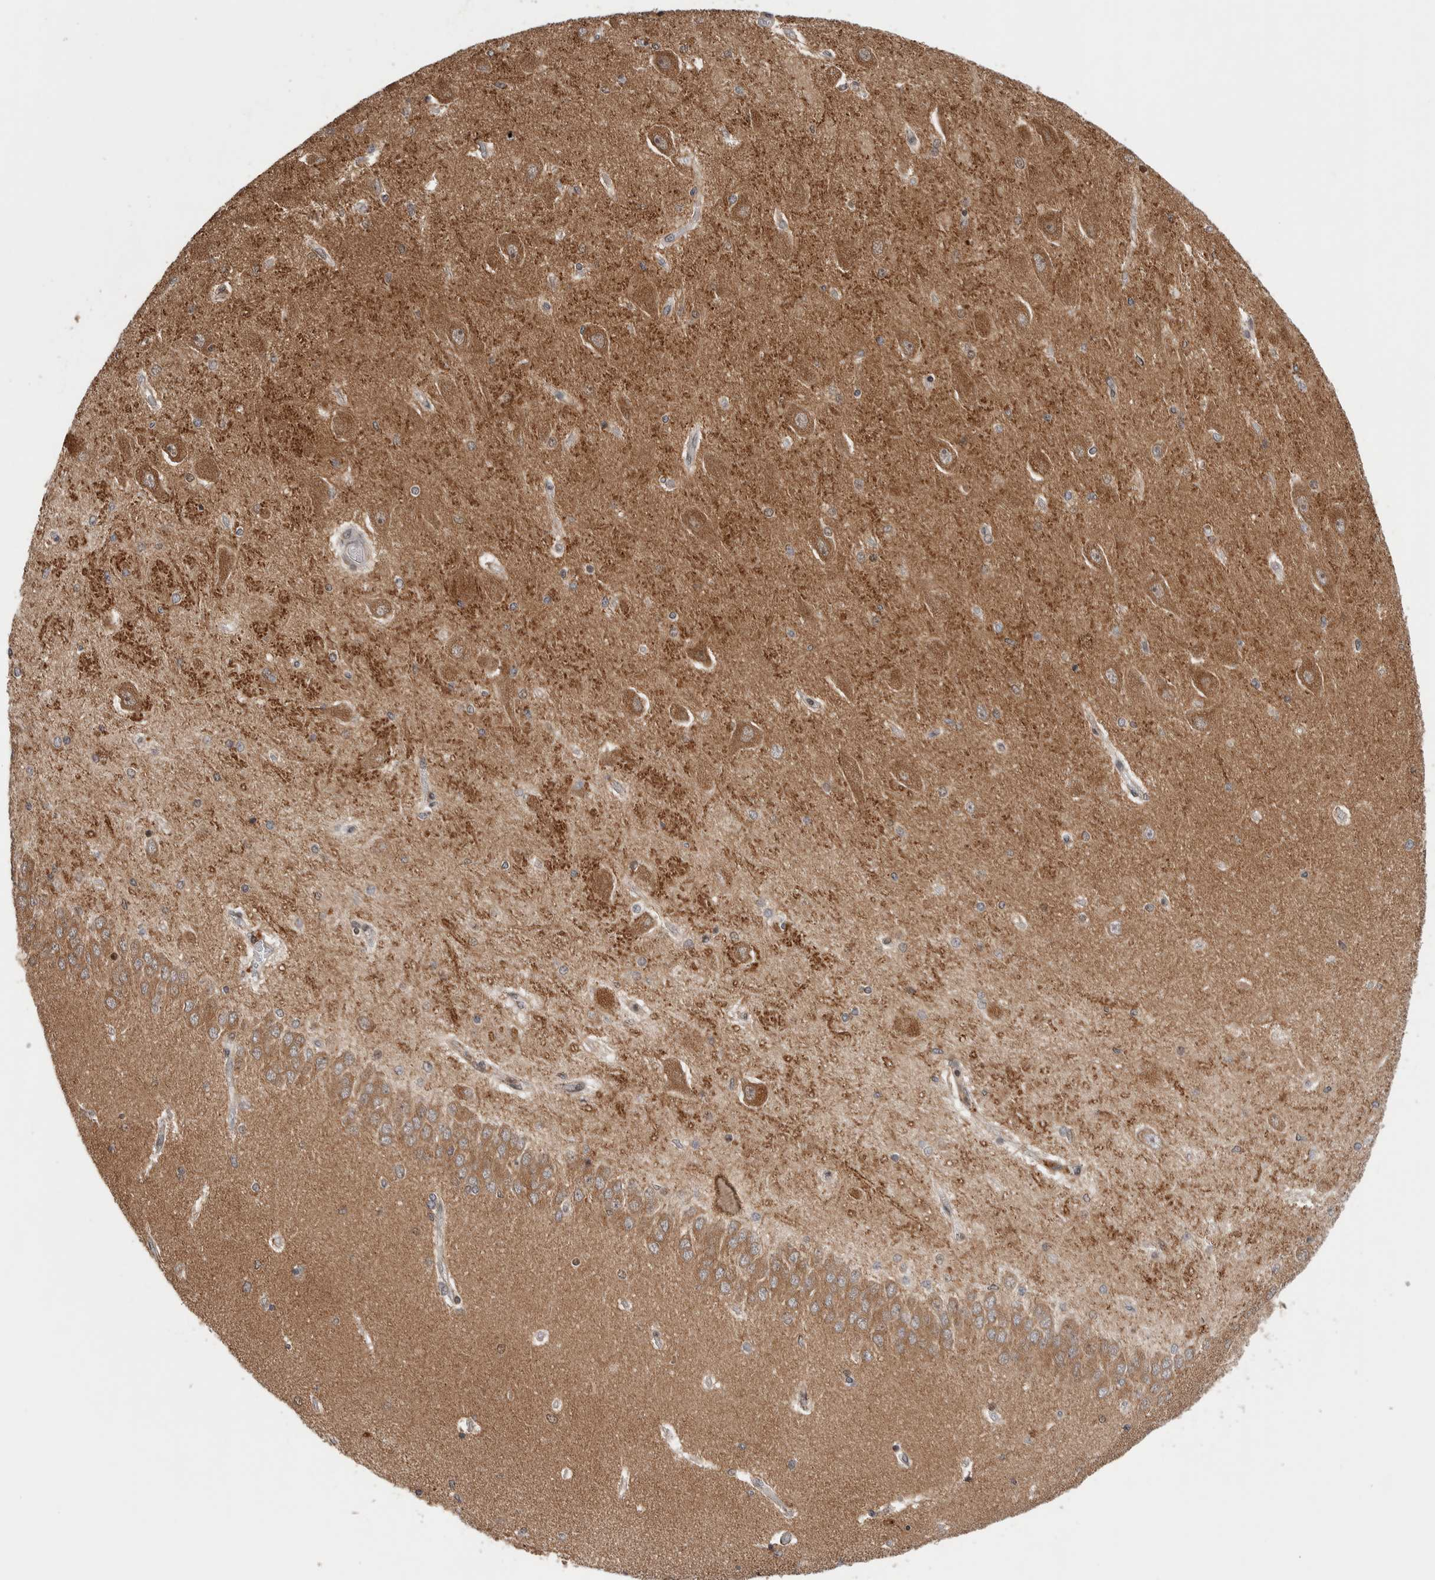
{"staining": {"intensity": "weak", "quantity": "<25%", "location": "cytoplasmic/membranous"}, "tissue": "hippocampus", "cell_type": "Glial cells", "image_type": "normal", "snomed": [{"axis": "morphology", "description": "Normal tissue, NOS"}, {"axis": "topography", "description": "Hippocampus"}], "caption": "Image shows no significant protein positivity in glial cells of normal hippocampus.", "gene": "KCNK1", "patient": {"sex": "female", "age": 54}}